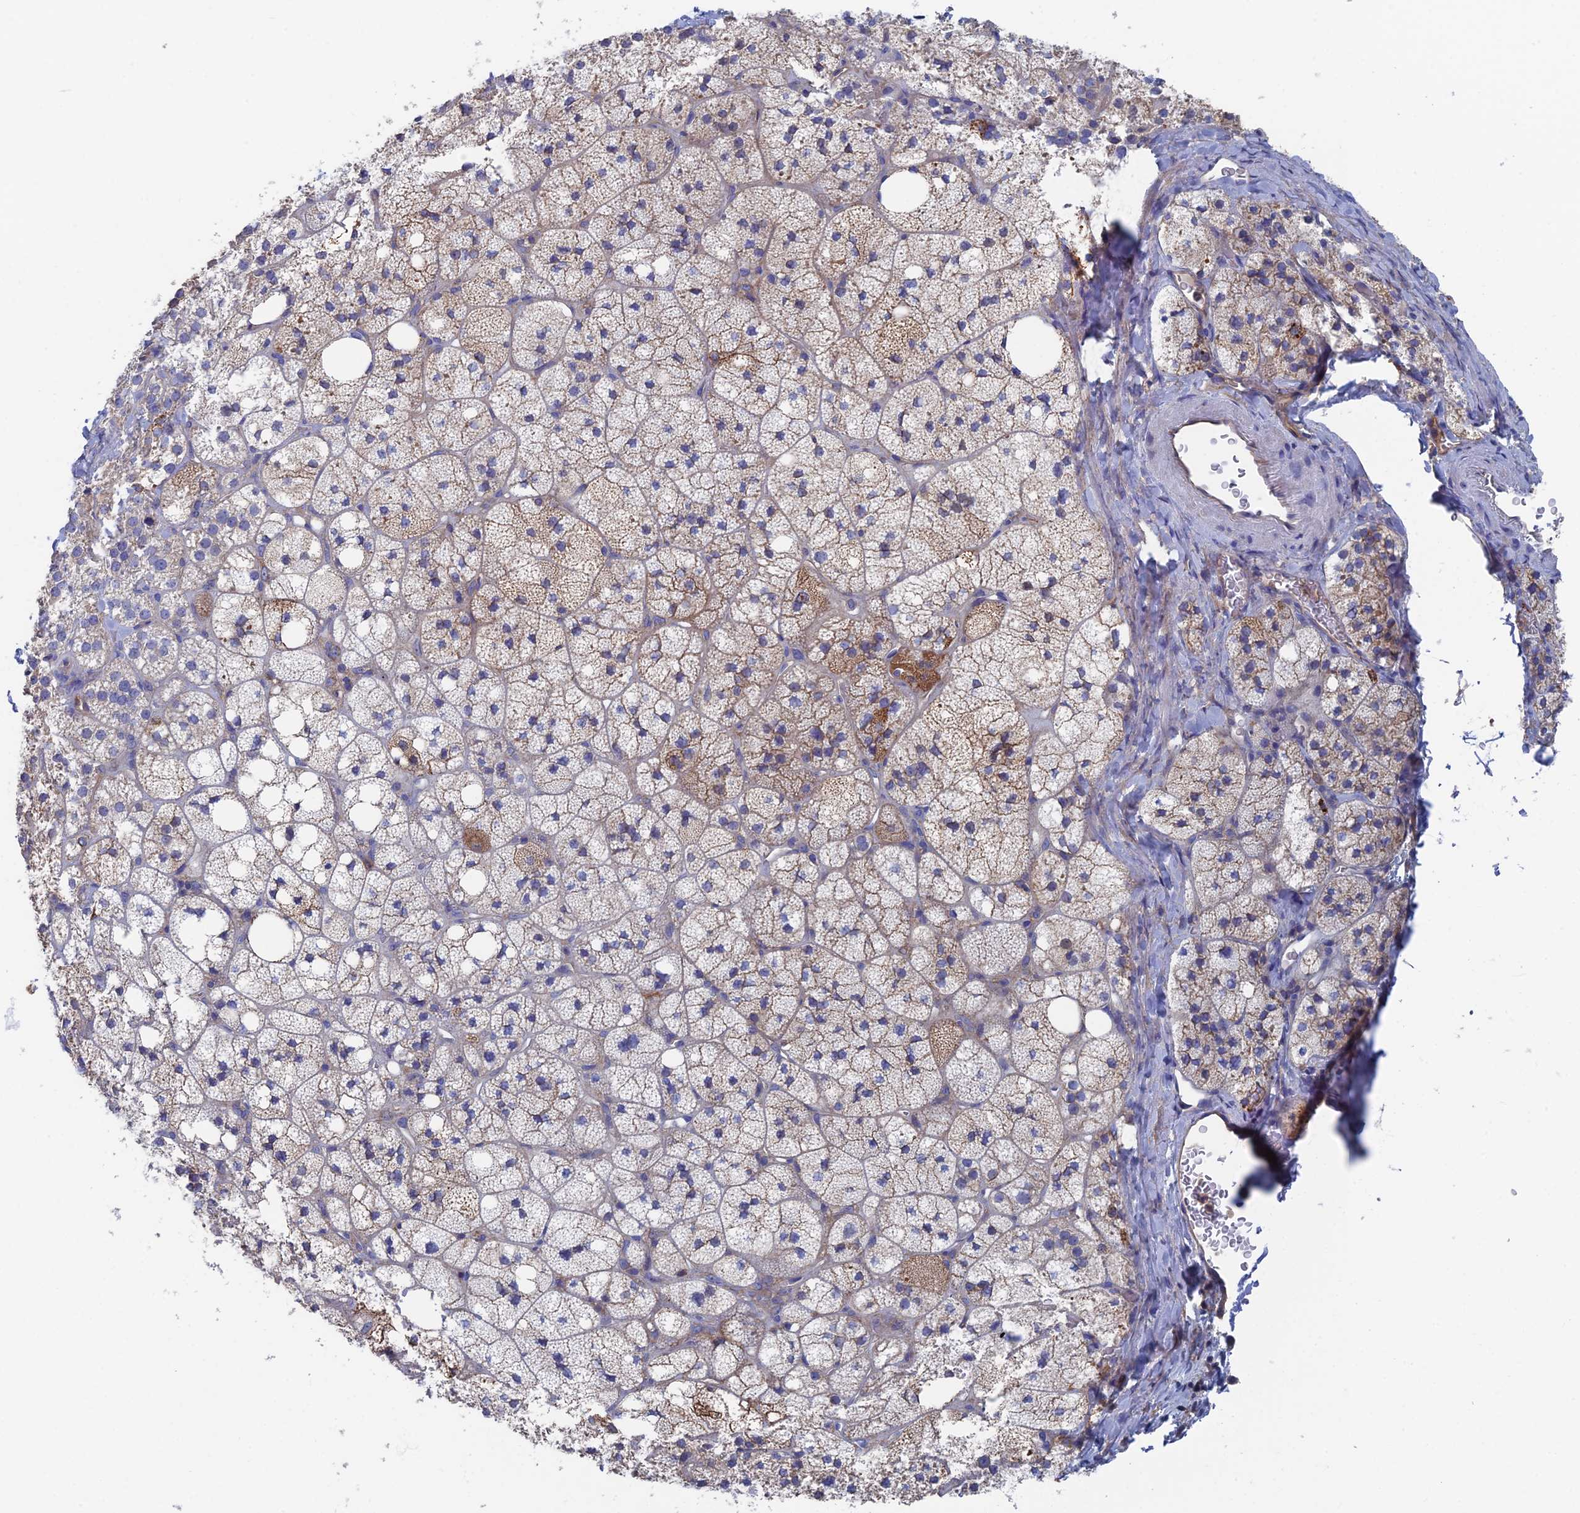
{"staining": {"intensity": "moderate", "quantity": "<25%", "location": "cytoplasmic/membranous"}, "tissue": "adrenal gland", "cell_type": "Glandular cells", "image_type": "normal", "snomed": [{"axis": "morphology", "description": "Normal tissue, NOS"}, {"axis": "topography", "description": "Adrenal gland"}], "caption": "Approximately <25% of glandular cells in normal adrenal gland exhibit moderate cytoplasmic/membranous protein staining as visualized by brown immunohistochemical staining.", "gene": "SNX11", "patient": {"sex": "male", "age": 61}}